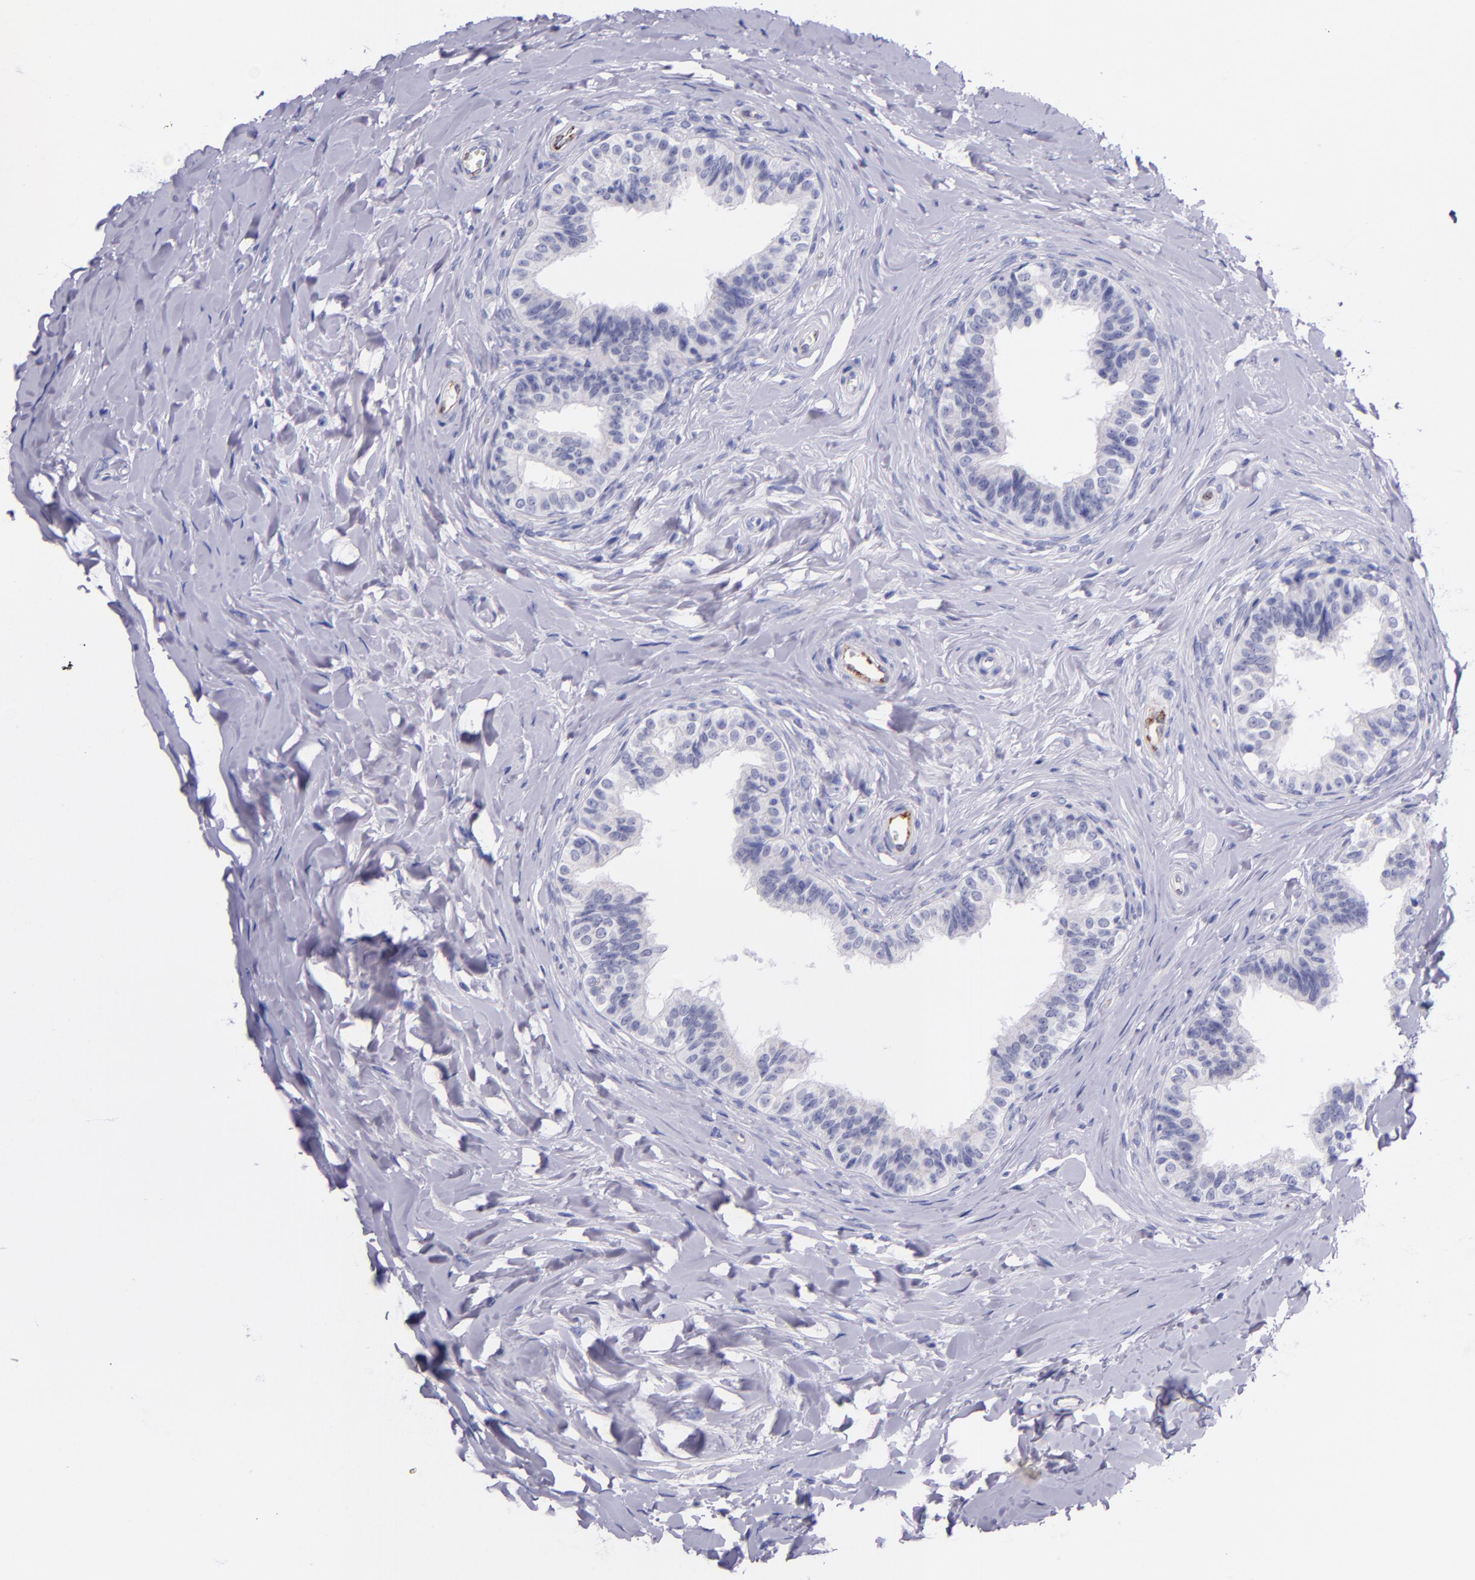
{"staining": {"intensity": "negative", "quantity": "none", "location": "none"}, "tissue": "epididymis", "cell_type": "Glandular cells", "image_type": "normal", "snomed": [{"axis": "morphology", "description": "Normal tissue, NOS"}, {"axis": "topography", "description": "Soft tissue"}, {"axis": "topography", "description": "Epididymis"}], "caption": "Glandular cells show no significant protein staining in benign epididymis.", "gene": "SELE", "patient": {"sex": "male", "age": 26}}